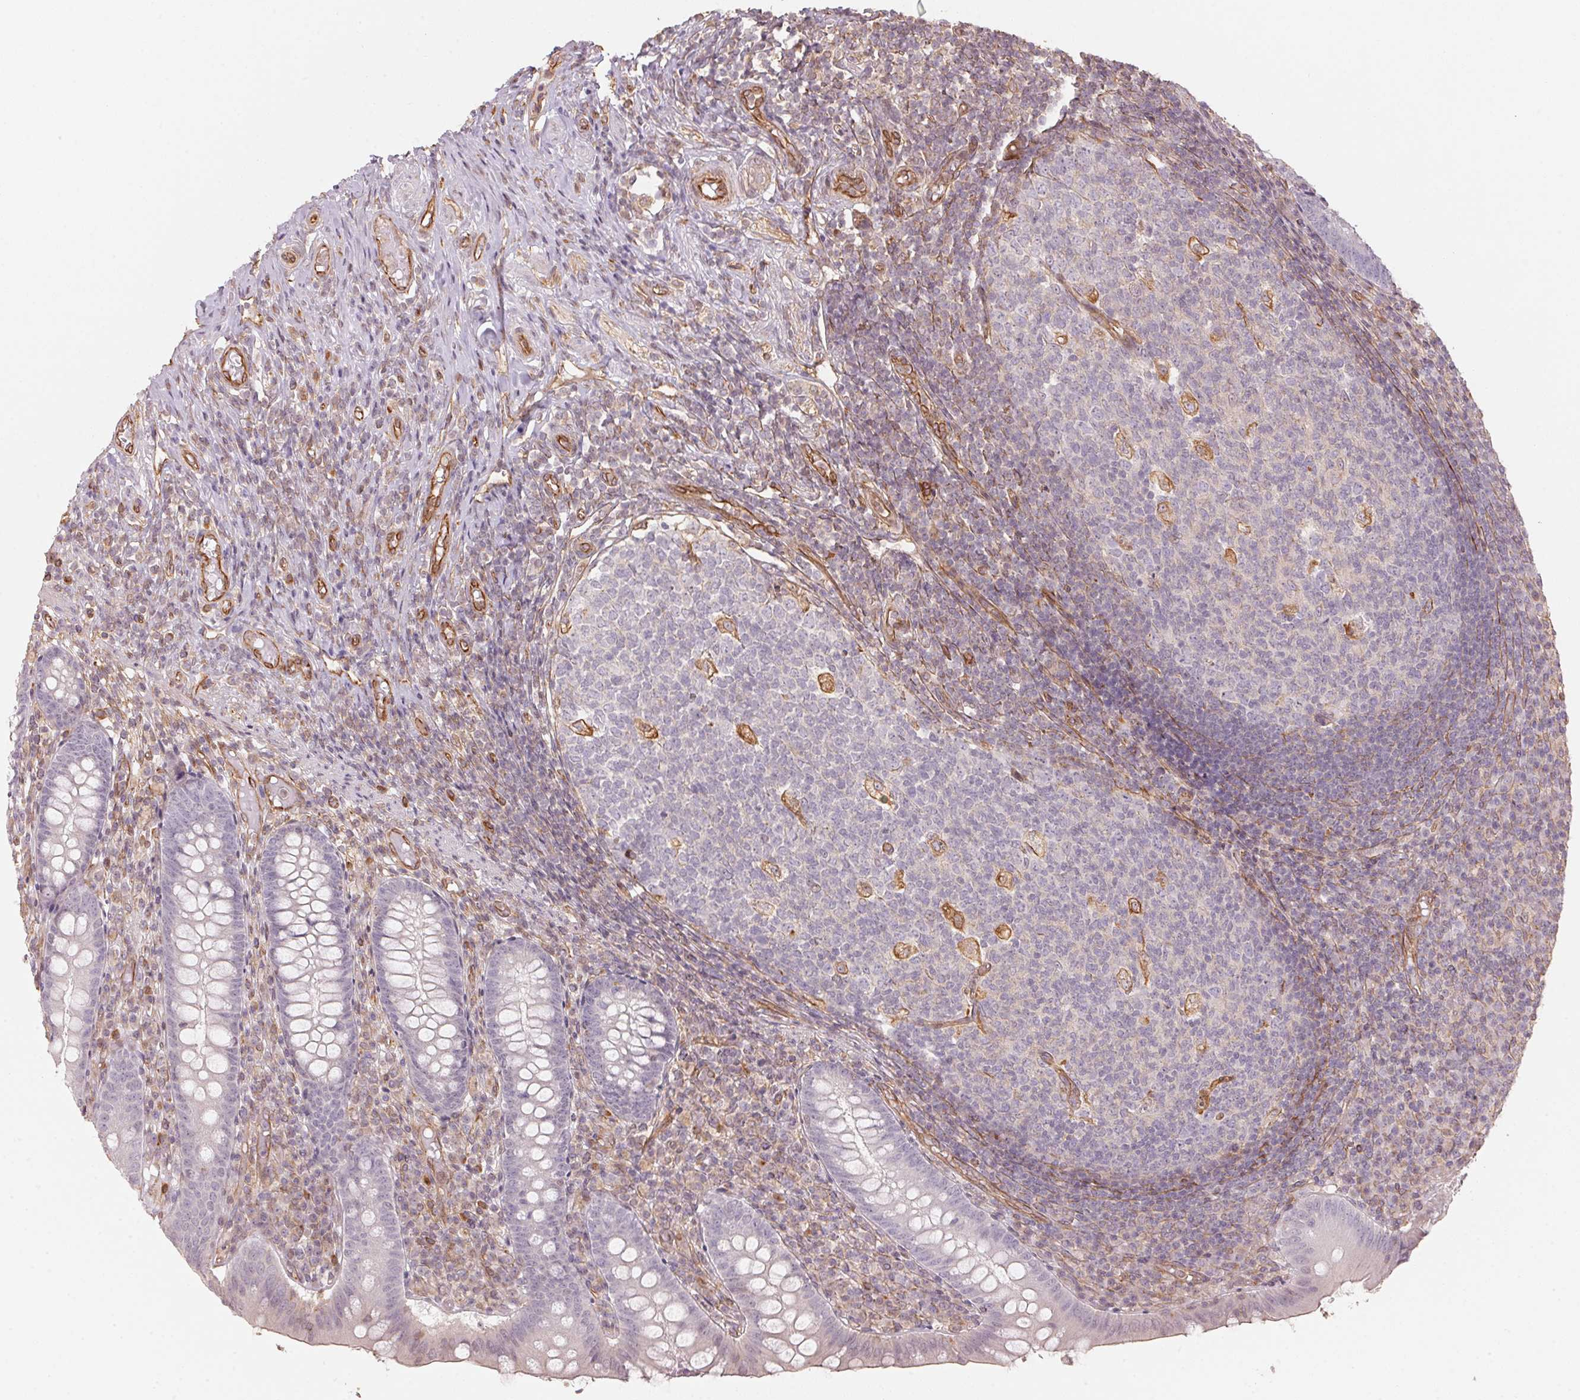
{"staining": {"intensity": "negative", "quantity": "none", "location": "none"}, "tissue": "appendix", "cell_type": "Glandular cells", "image_type": "normal", "snomed": [{"axis": "morphology", "description": "Normal tissue, NOS"}, {"axis": "topography", "description": "Appendix"}], "caption": "DAB (3,3'-diaminobenzidine) immunohistochemical staining of normal human appendix displays no significant positivity in glandular cells.", "gene": "FOXR2", "patient": {"sex": "male", "age": 18}}